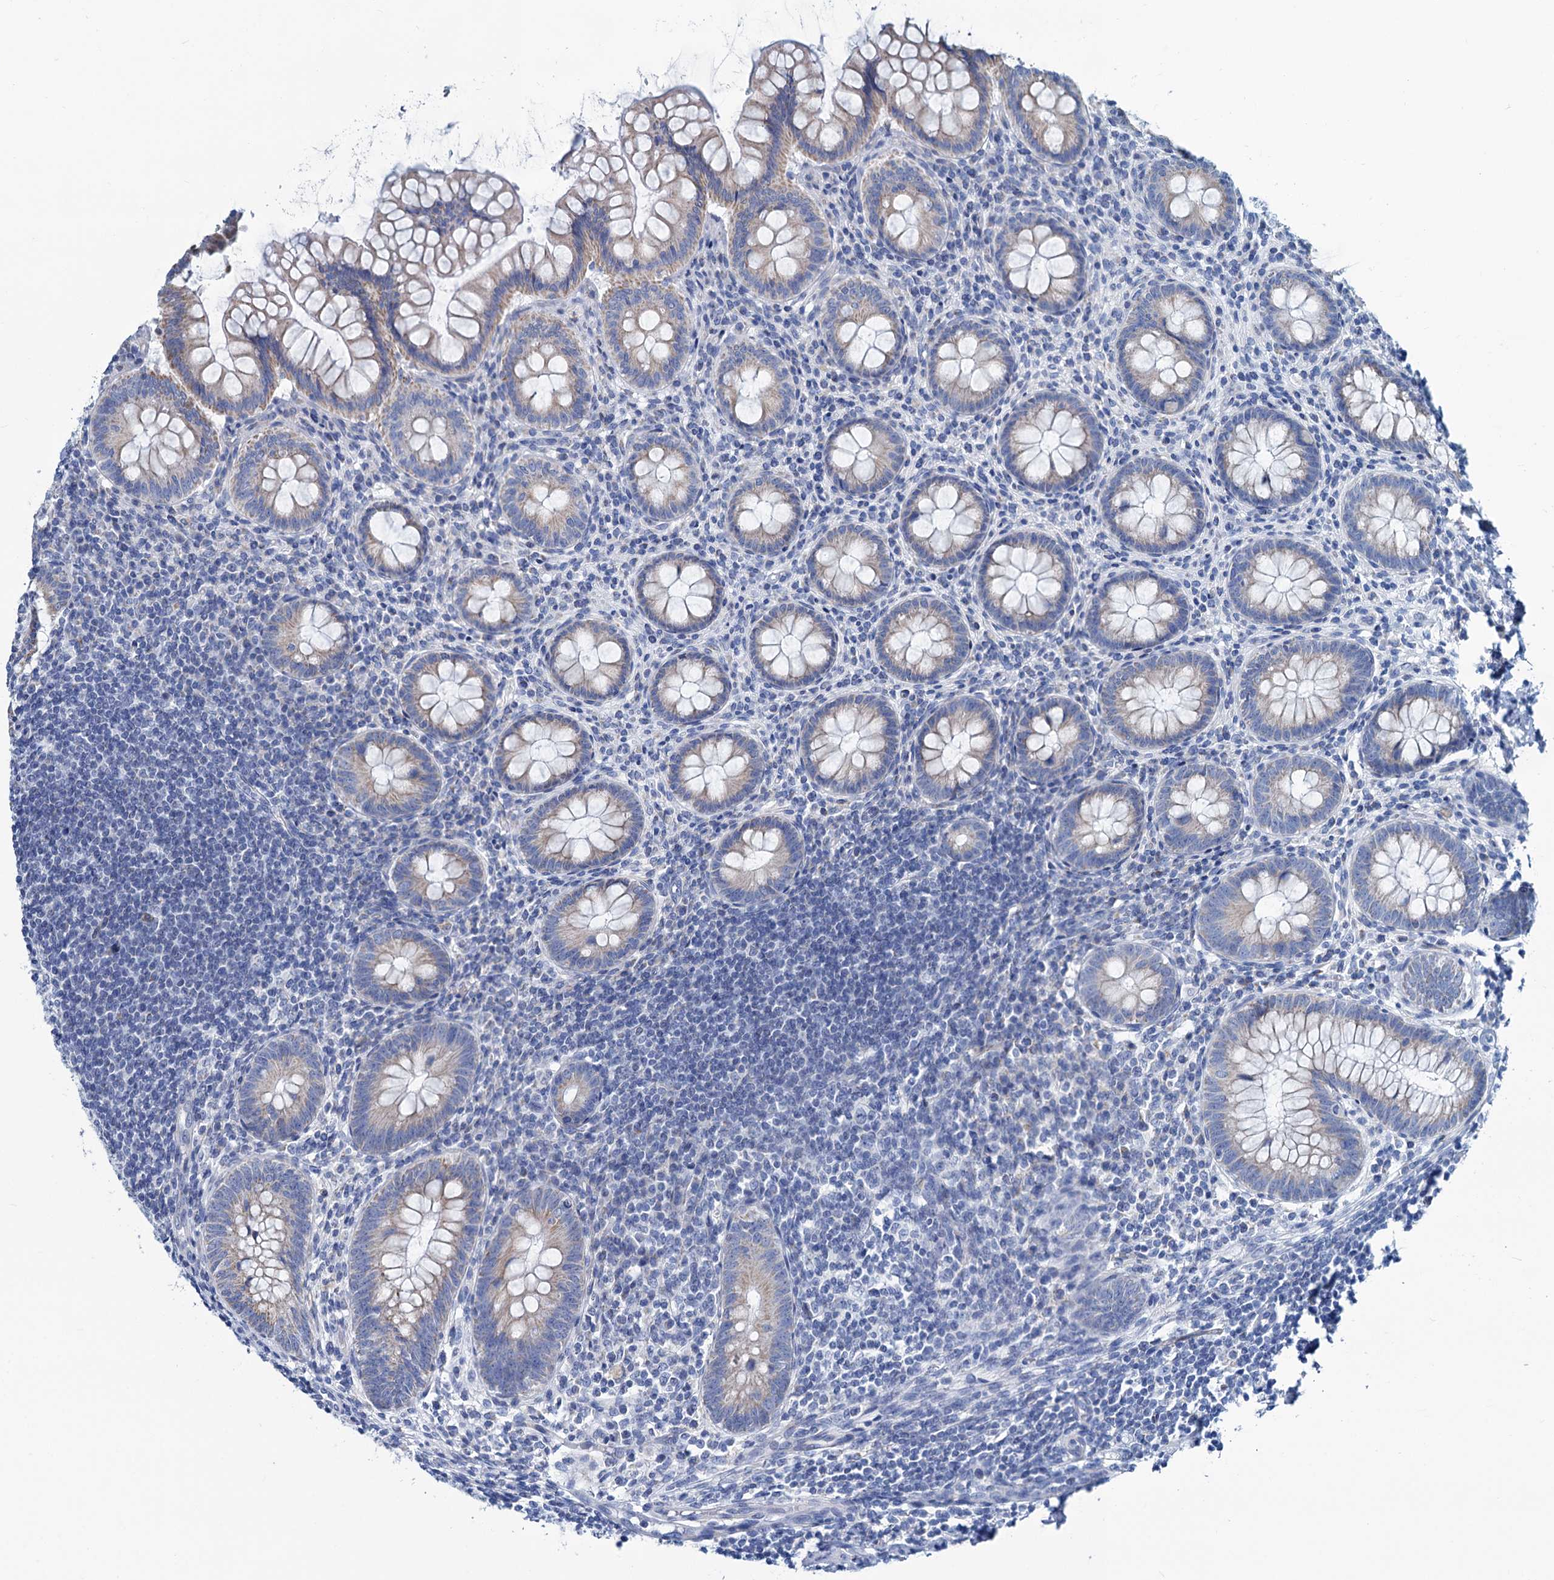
{"staining": {"intensity": "weak", "quantity": "25%-75%", "location": "cytoplasmic/membranous"}, "tissue": "appendix", "cell_type": "Glandular cells", "image_type": "normal", "snomed": [{"axis": "morphology", "description": "Normal tissue, NOS"}, {"axis": "topography", "description": "Appendix"}], "caption": "Immunohistochemistry of unremarkable appendix demonstrates low levels of weak cytoplasmic/membranous positivity in about 25%-75% of glandular cells.", "gene": "SLC1A3", "patient": {"sex": "female", "age": 33}}